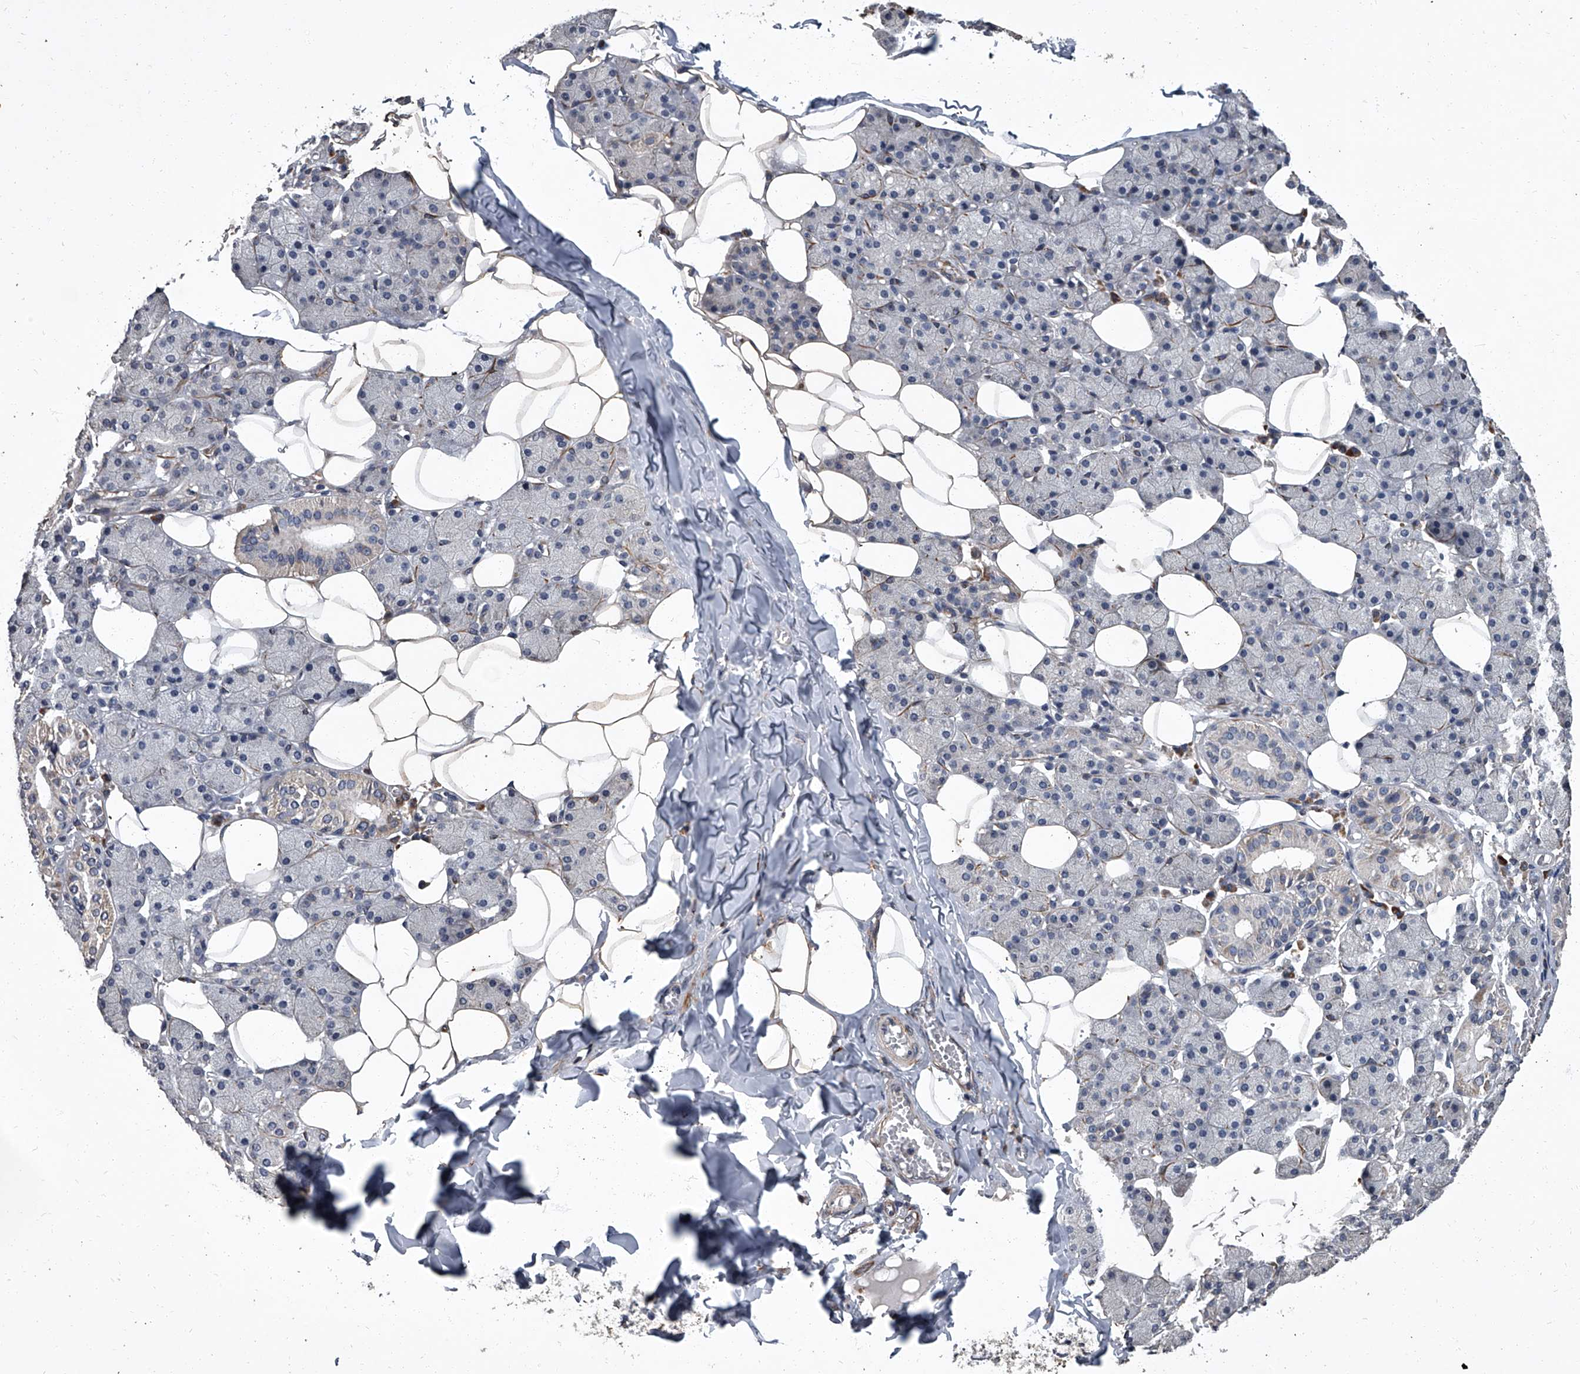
{"staining": {"intensity": "weak", "quantity": "<25%", "location": "cytoplasmic/membranous"}, "tissue": "salivary gland", "cell_type": "Glandular cells", "image_type": "normal", "snomed": [{"axis": "morphology", "description": "Normal tissue, NOS"}, {"axis": "topography", "description": "Salivary gland"}], "caption": "The image reveals no significant staining in glandular cells of salivary gland.", "gene": "SIRT4", "patient": {"sex": "female", "age": 33}}